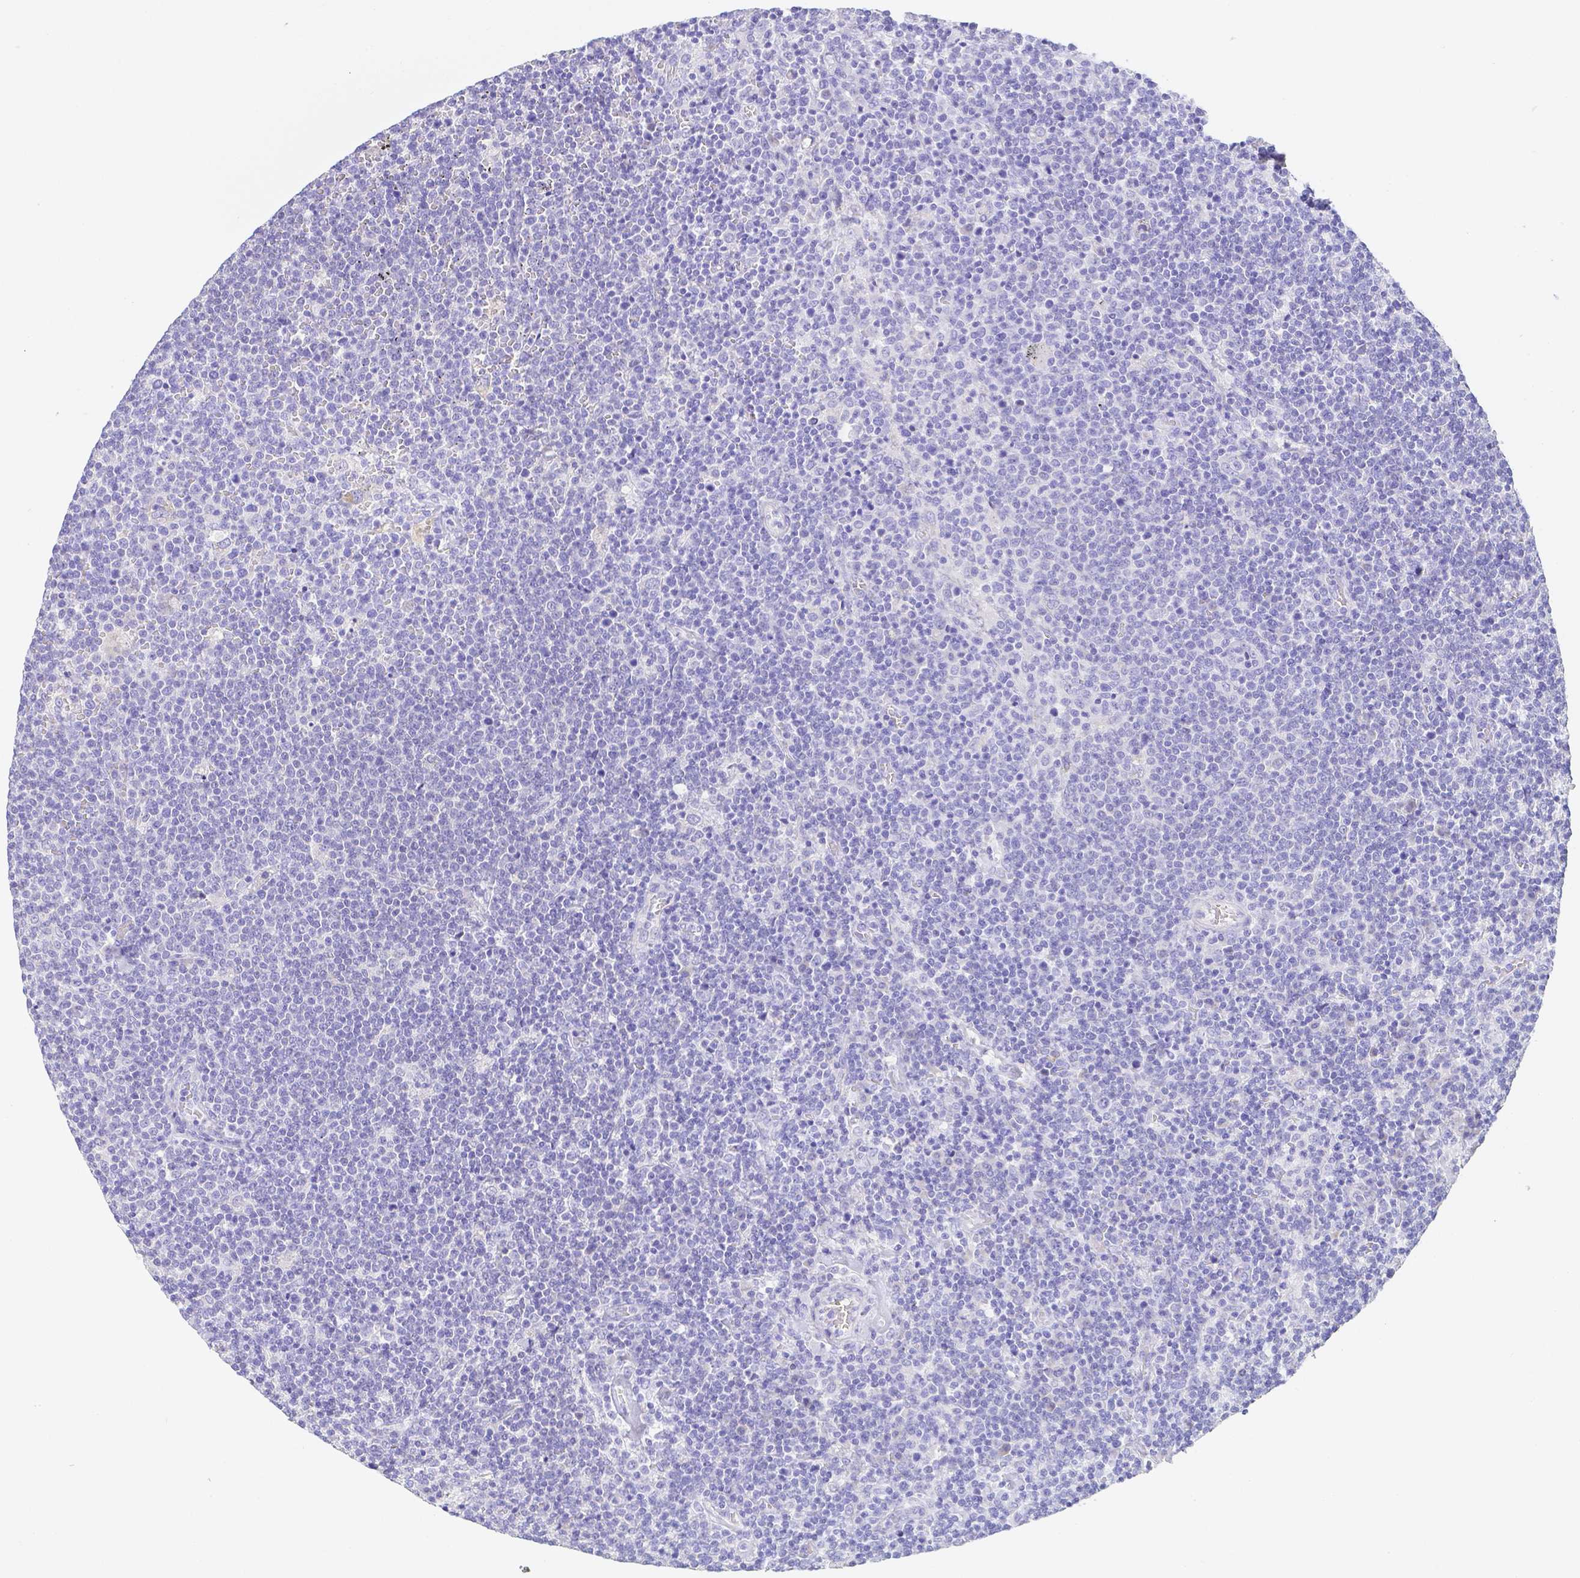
{"staining": {"intensity": "negative", "quantity": "none", "location": "none"}, "tissue": "lymphoma", "cell_type": "Tumor cells", "image_type": "cancer", "snomed": [{"axis": "morphology", "description": "Malignant lymphoma, non-Hodgkin's type, High grade"}, {"axis": "topography", "description": "Lymph node"}], "caption": "Tumor cells show no significant protein staining in lymphoma.", "gene": "ZG16B", "patient": {"sex": "male", "age": 61}}